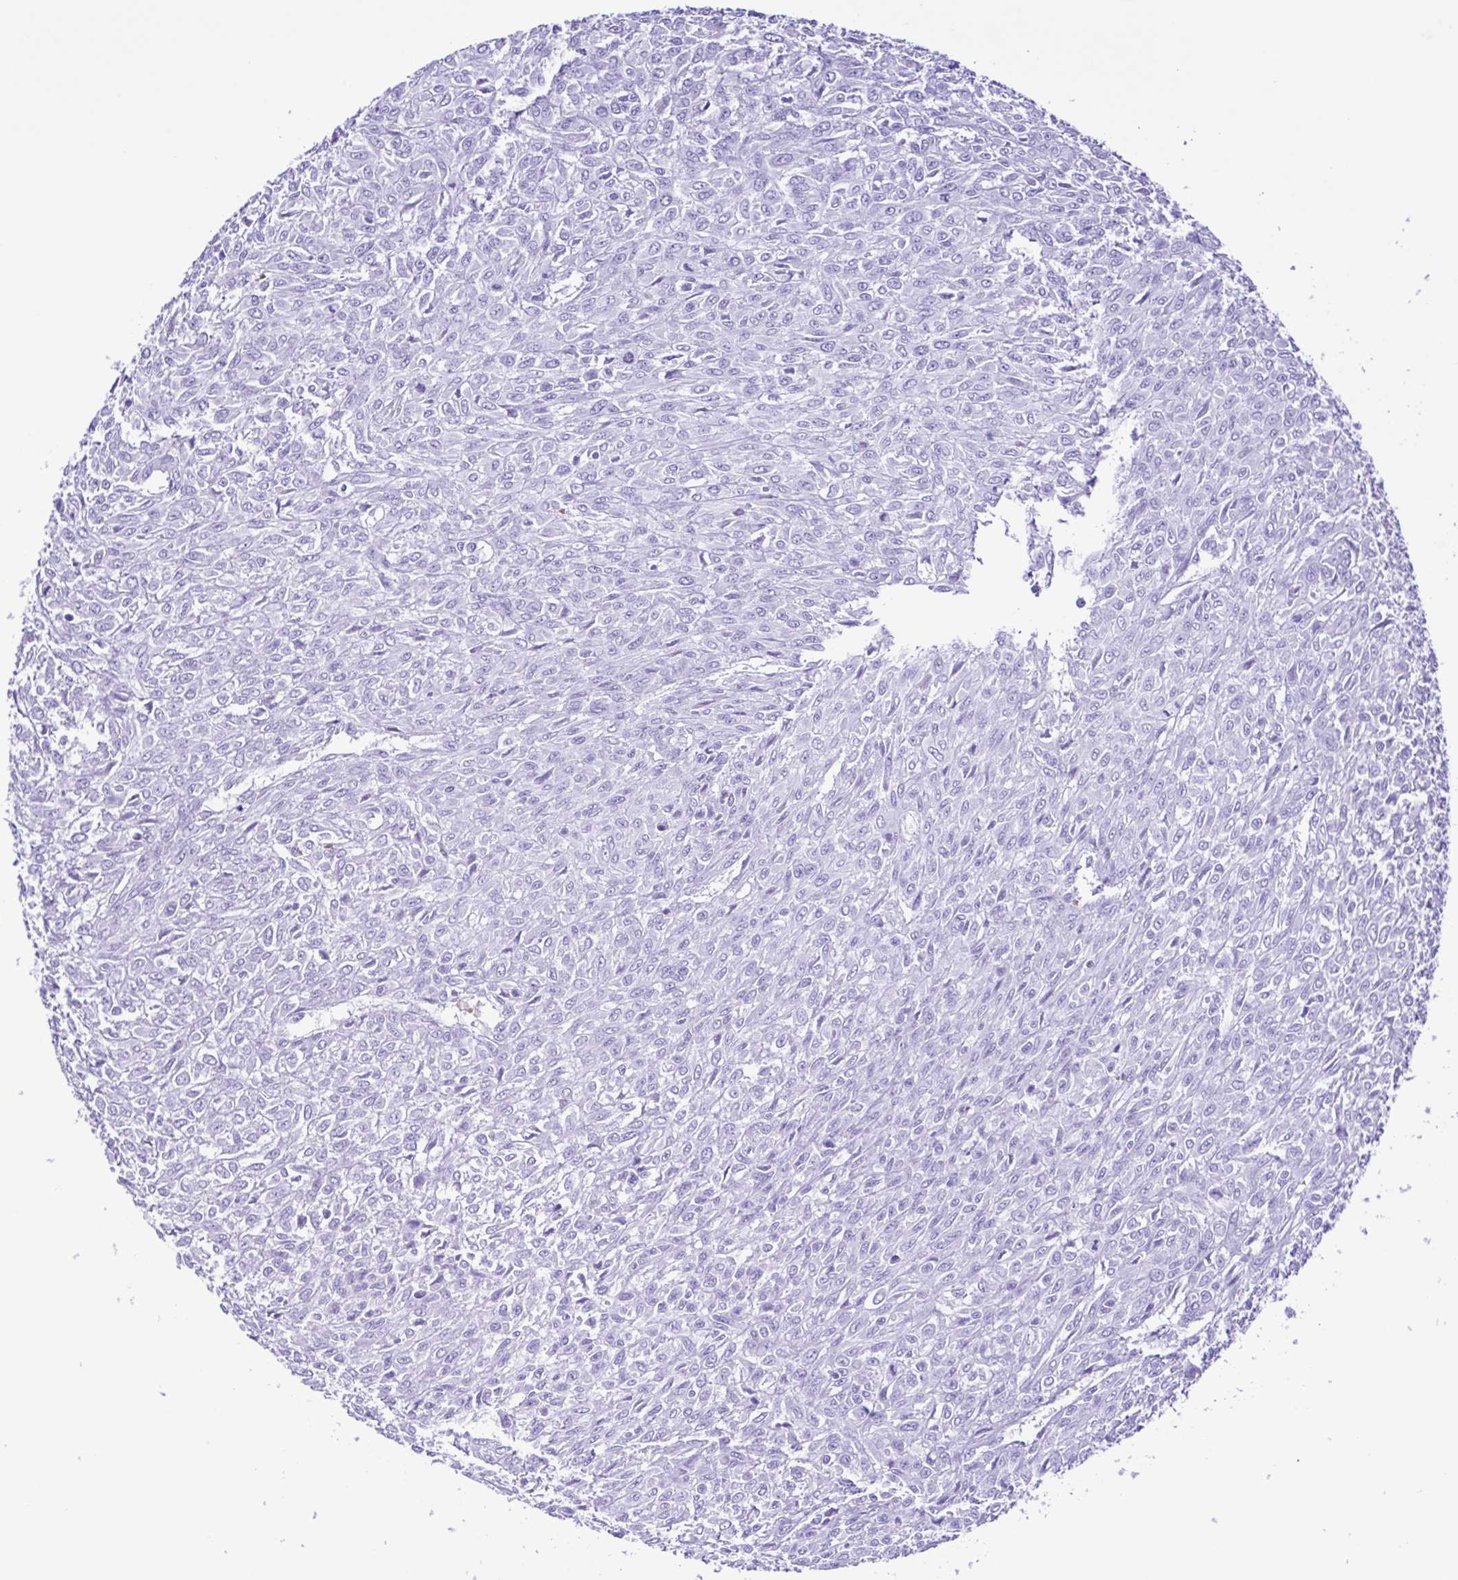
{"staining": {"intensity": "negative", "quantity": "none", "location": "none"}, "tissue": "renal cancer", "cell_type": "Tumor cells", "image_type": "cancer", "snomed": [{"axis": "morphology", "description": "Adenocarcinoma, NOS"}, {"axis": "topography", "description": "Kidney"}], "caption": "Immunohistochemistry (IHC) histopathology image of neoplastic tissue: human renal cancer (adenocarcinoma) stained with DAB demonstrates no significant protein expression in tumor cells.", "gene": "SYT1", "patient": {"sex": "male", "age": 58}}